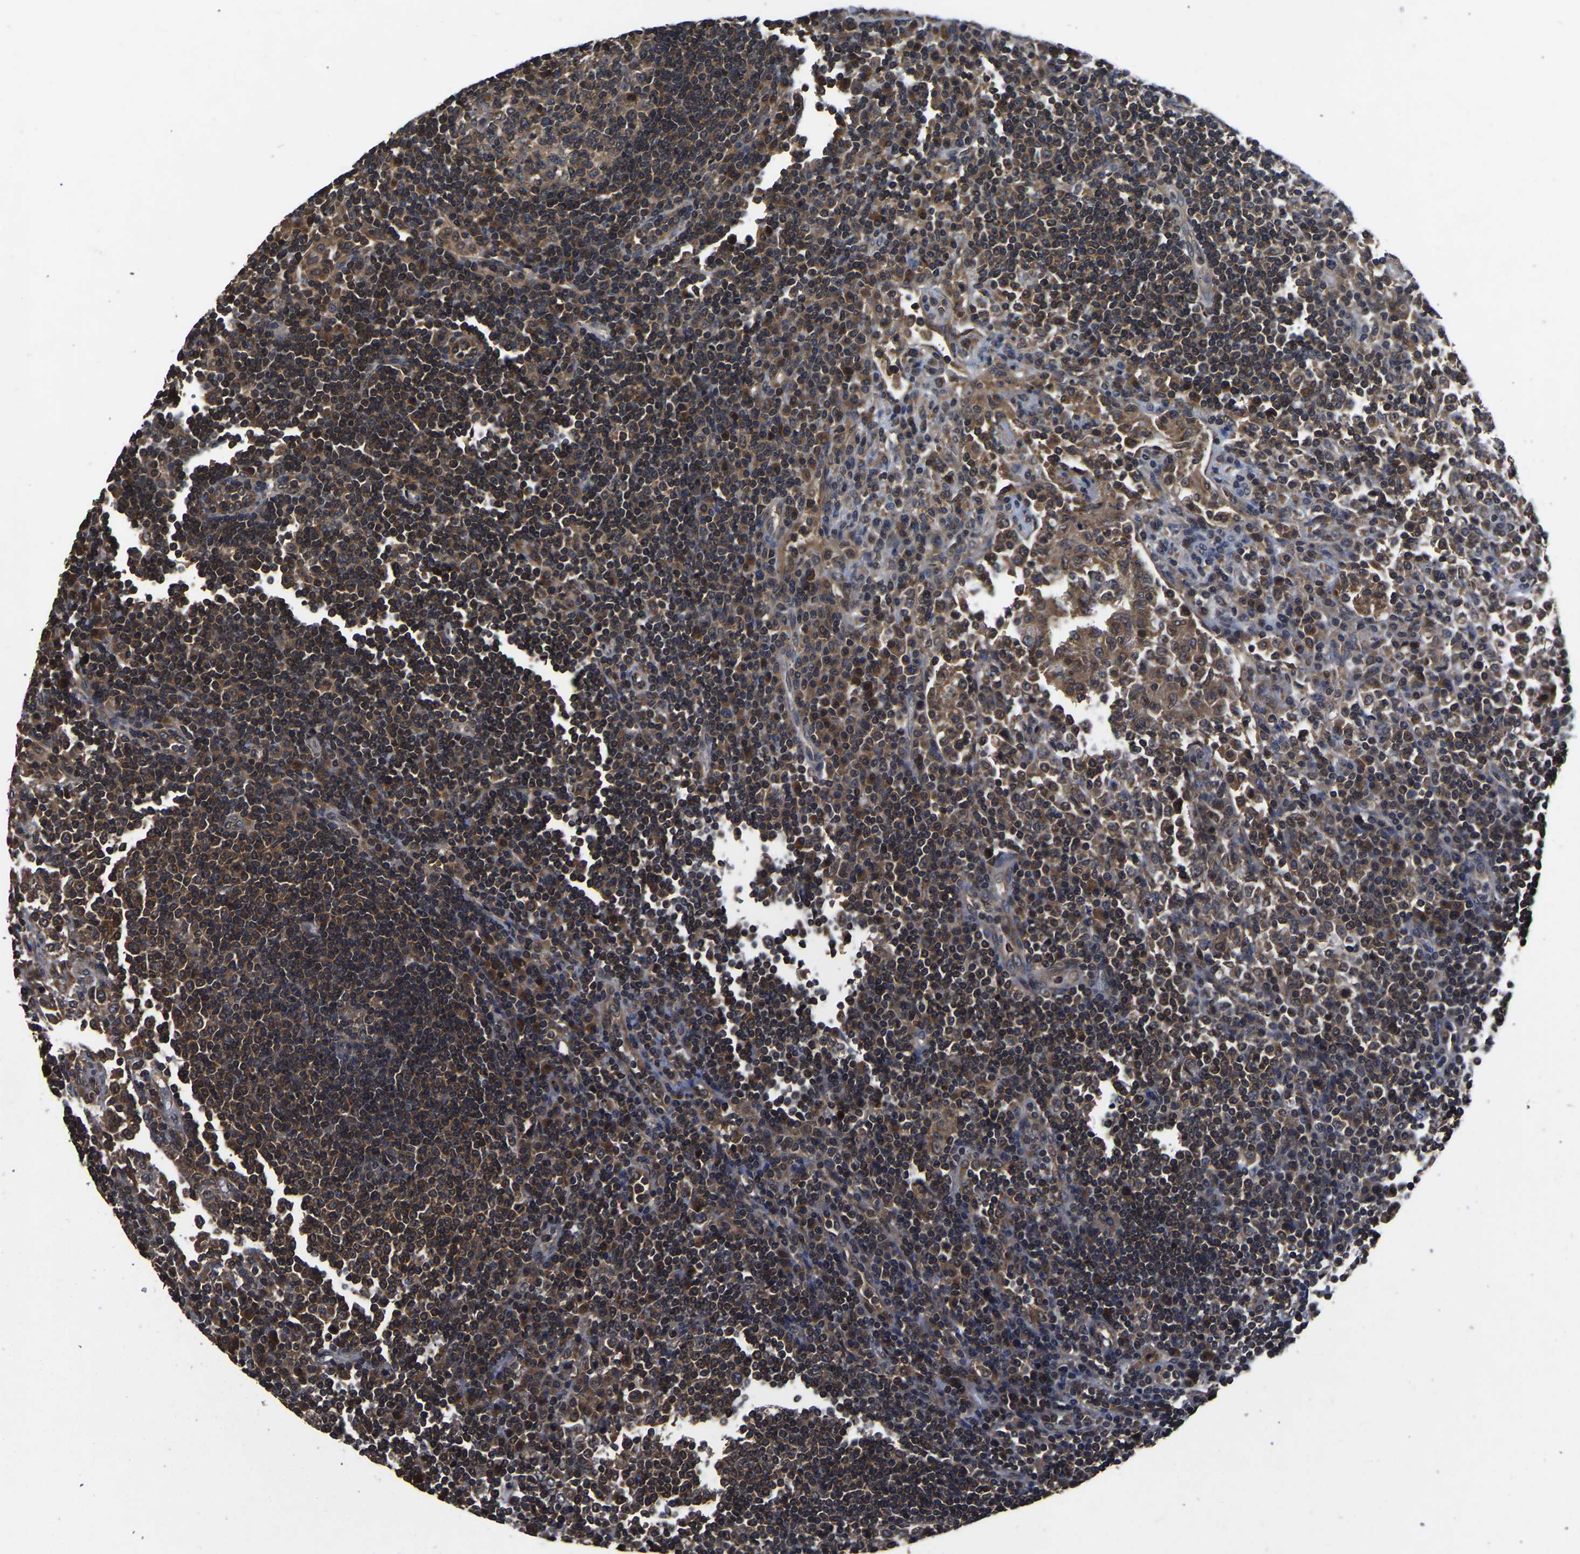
{"staining": {"intensity": "moderate", "quantity": ">75%", "location": "cytoplasmic/membranous"}, "tissue": "lymph node", "cell_type": "Germinal center cells", "image_type": "normal", "snomed": [{"axis": "morphology", "description": "Normal tissue, NOS"}, {"axis": "topography", "description": "Lymph node"}], "caption": "Immunohistochemistry (IHC) of benign lymph node exhibits medium levels of moderate cytoplasmic/membranous expression in about >75% of germinal center cells. Using DAB (brown) and hematoxylin (blue) stains, captured at high magnification using brightfield microscopy.", "gene": "CRYZL1", "patient": {"sex": "female", "age": 53}}